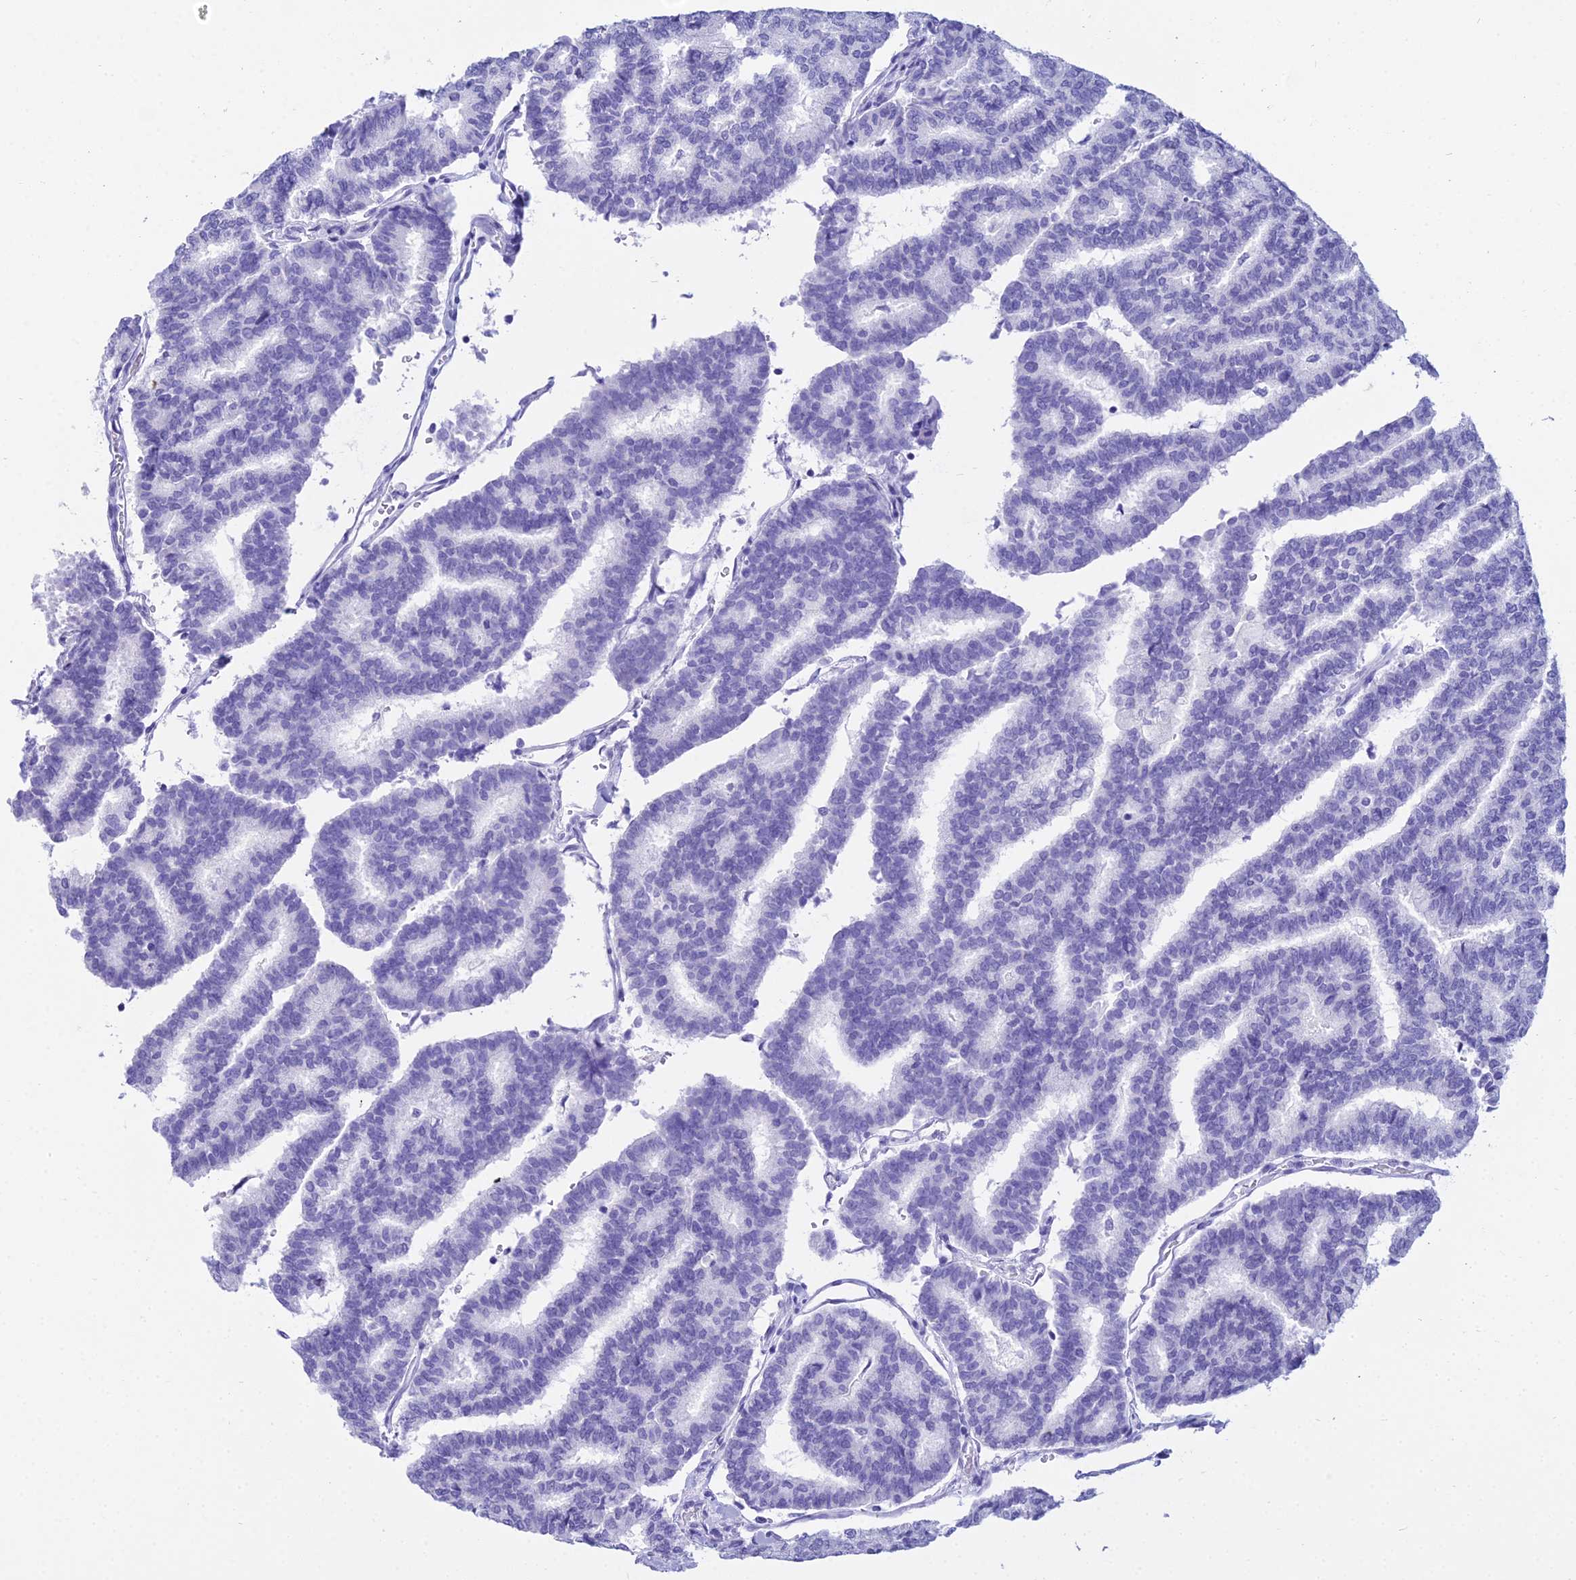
{"staining": {"intensity": "negative", "quantity": "none", "location": "none"}, "tissue": "thyroid cancer", "cell_type": "Tumor cells", "image_type": "cancer", "snomed": [{"axis": "morphology", "description": "Papillary adenocarcinoma, NOS"}, {"axis": "topography", "description": "Thyroid gland"}], "caption": "Thyroid papillary adenocarcinoma was stained to show a protein in brown. There is no significant positivity in tumor cells.", "gene": "ZNF442", "patient": {"sex": "female", "age": 35}}